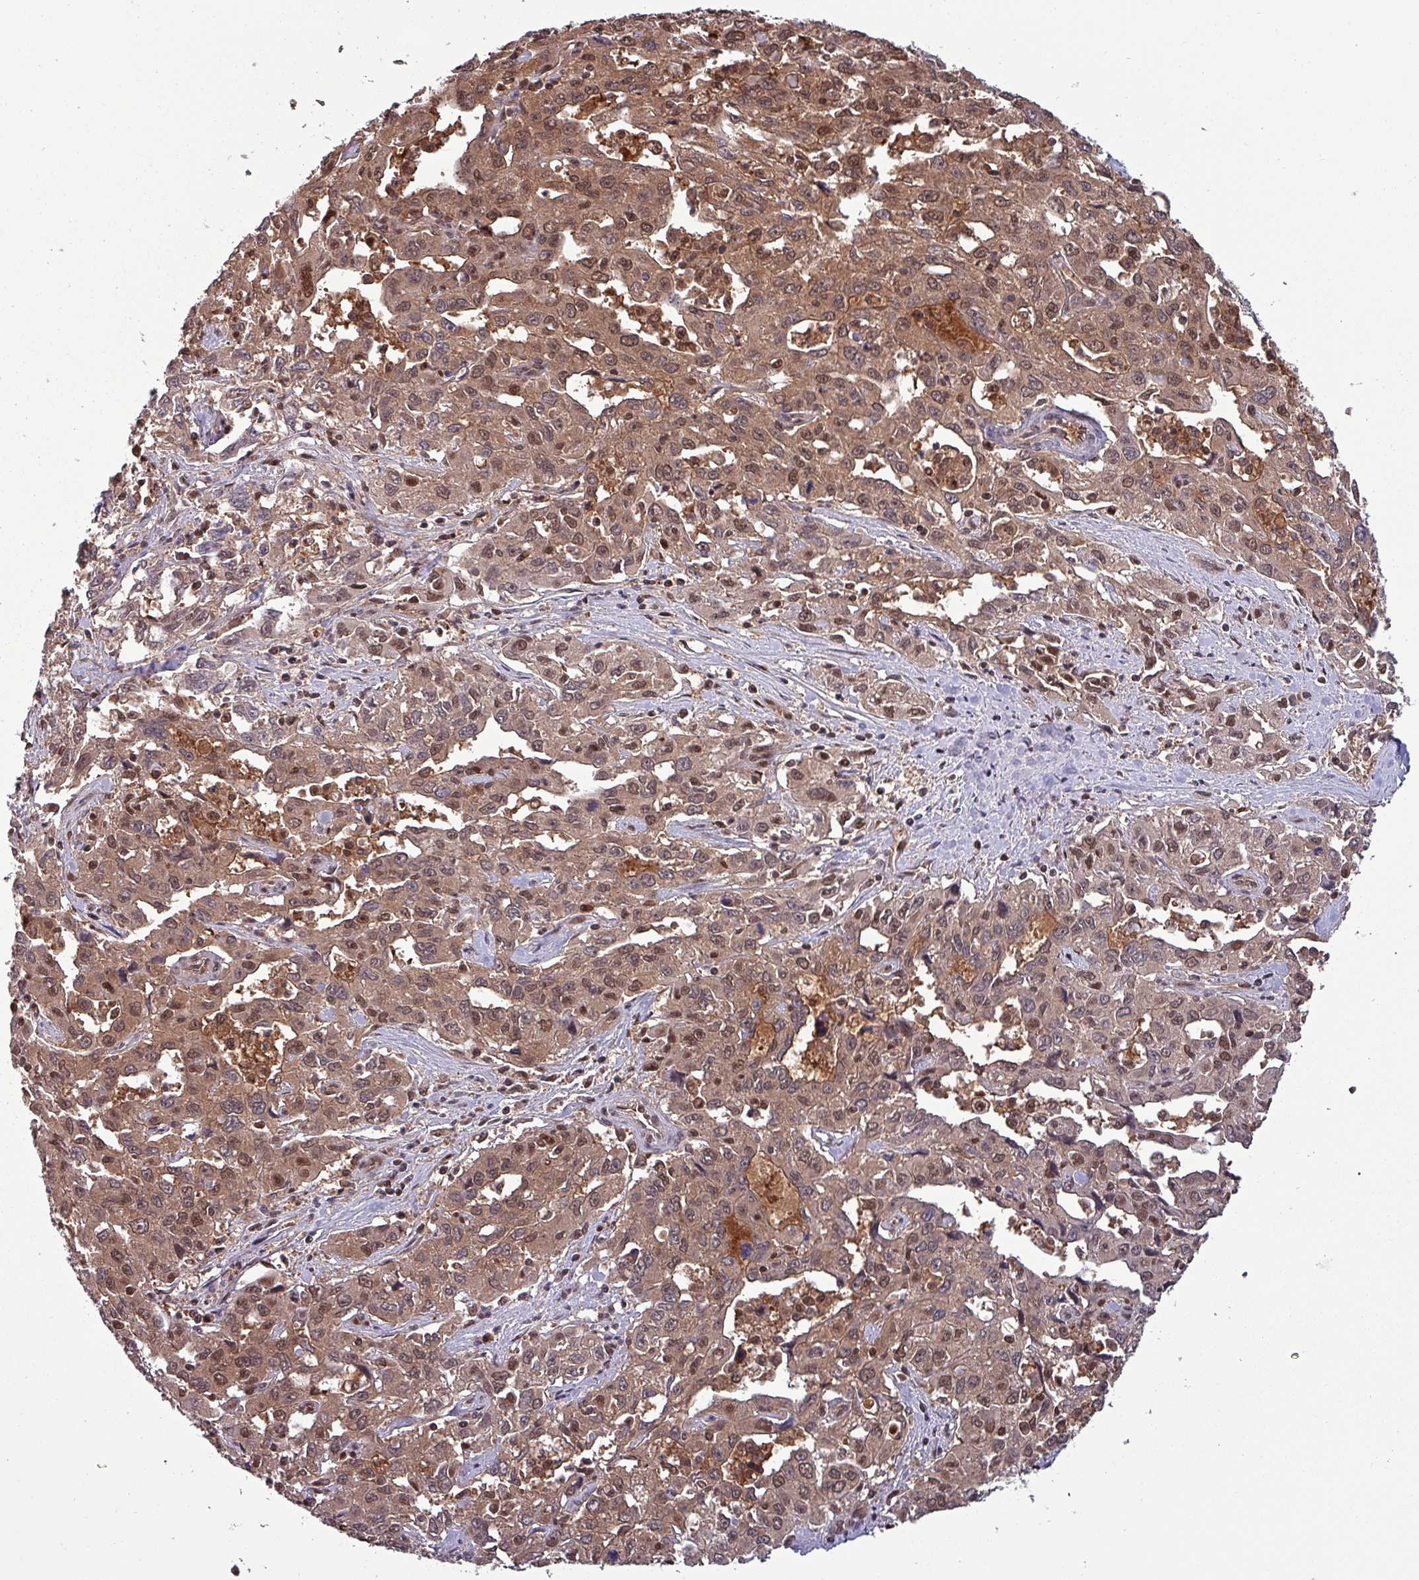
{"staining": {"intensity": "moderate", "quantity": ">75%", "location": "cytoplasmic/membranous,nuclear"}, "tissue": "liver cancer", "cell_type": "Tumor cells", "image_type": "cancer", "snomed": [{"axis": "morphology", "description": "Carcinoma, Hepatocellular, NOS"}, {"axis": "topography", "description": "Liver"}], "caption": "The photomicrograph displays staining of hepatocellular carcinoma (liver), revealing moderate cytoplasmic/membranous and nuclear protein positivity (brown color) within tumor cells.", "gene": "PSMB8", "patient": {"sex": "male", "age": 63}}